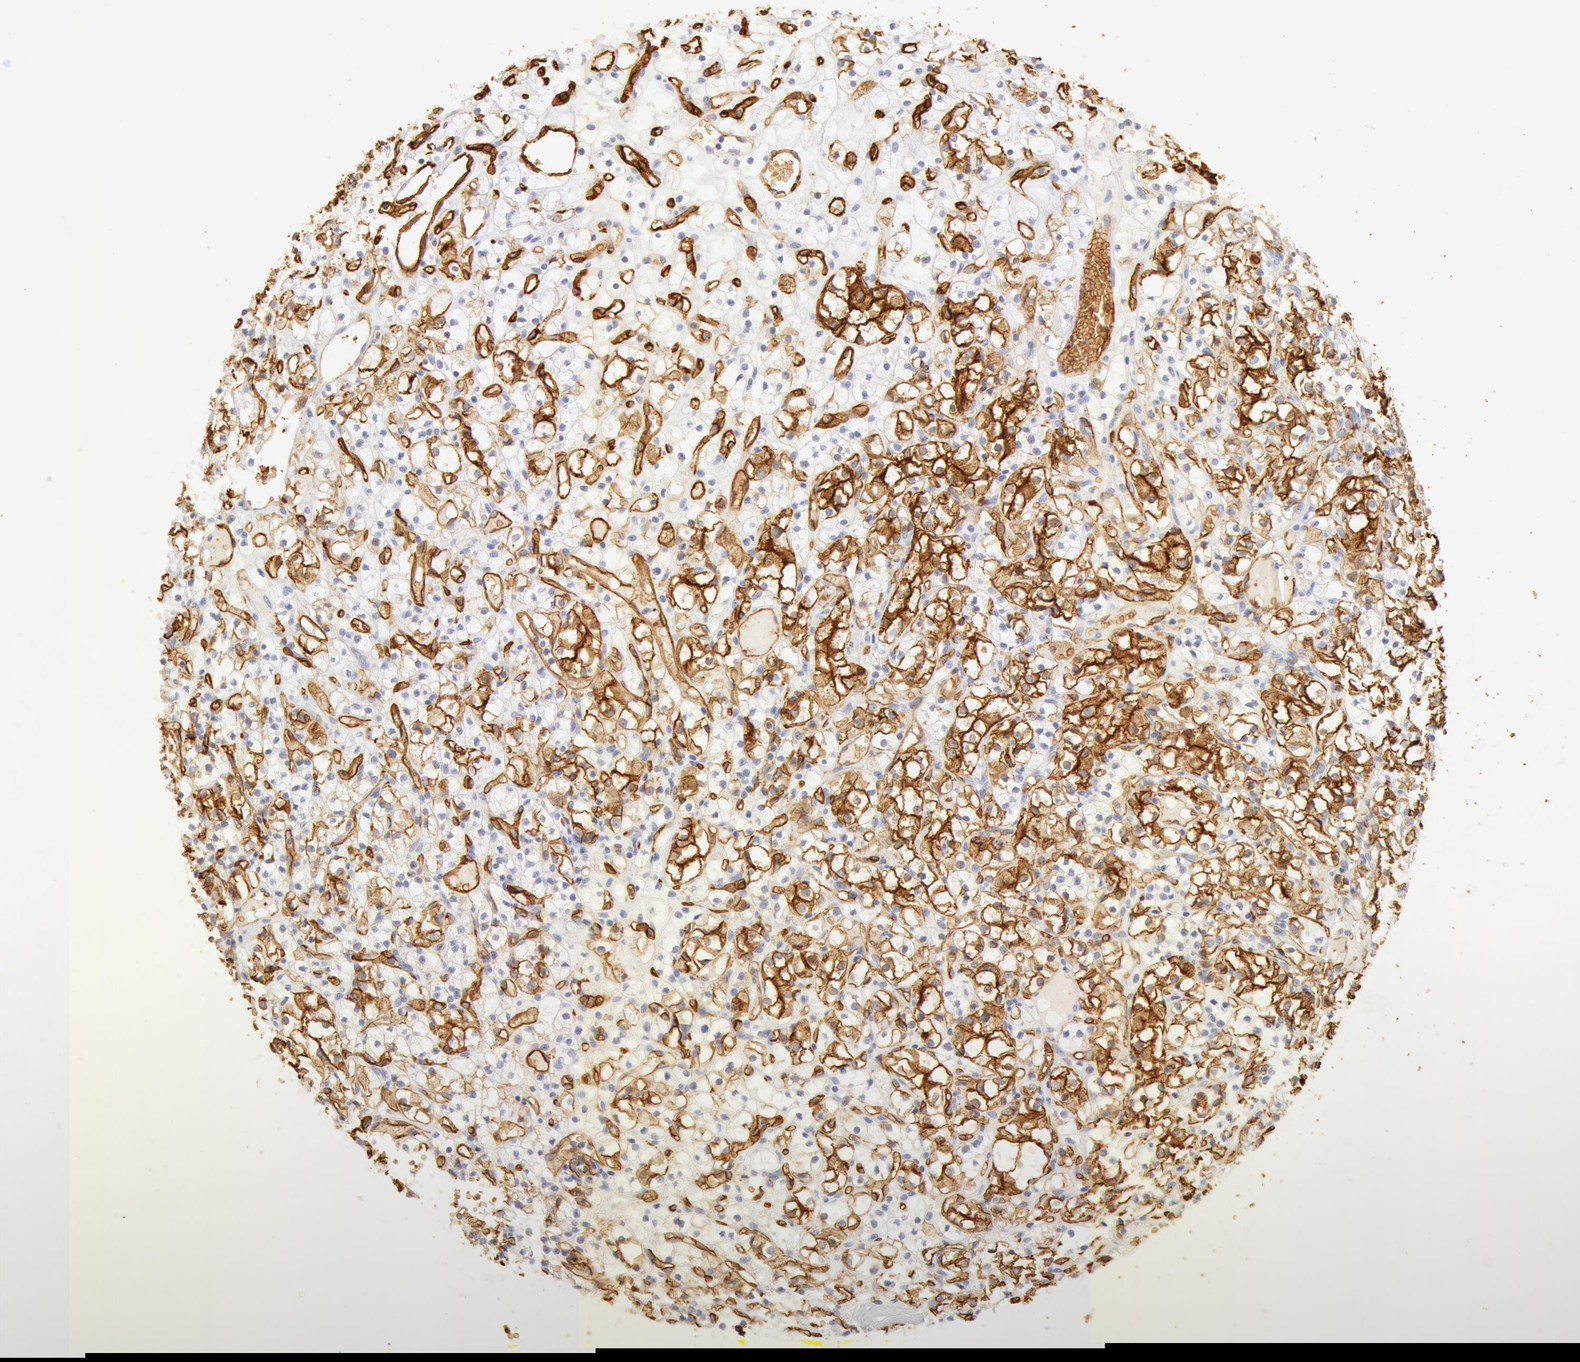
{"staining": {"intensity": "strong", "quantity": ">75%", "location": "cytoplasmic/membranous"}, "tissue": "renal cancer", "cell_type": "Tumor cells", "image_type": "cancer", "snomed": [{"axis": "morphology", "description": "Adenocarcinoma, NOS"}, {"axis": "topography", "description": "Kidney"}], "caption": "A photomicrograph of renal cancer stained for a protein exhibits strong cytoplasmic/membranous brown staining in tumor cells. The staining was performed using DAB (3,3'-diaminobenzidine), with brown indicating positive protein expression. Nuclei are stained blue with hematoxylin.", "gene": "AQP1", "patient": {"sex": "male", "age": 61}}